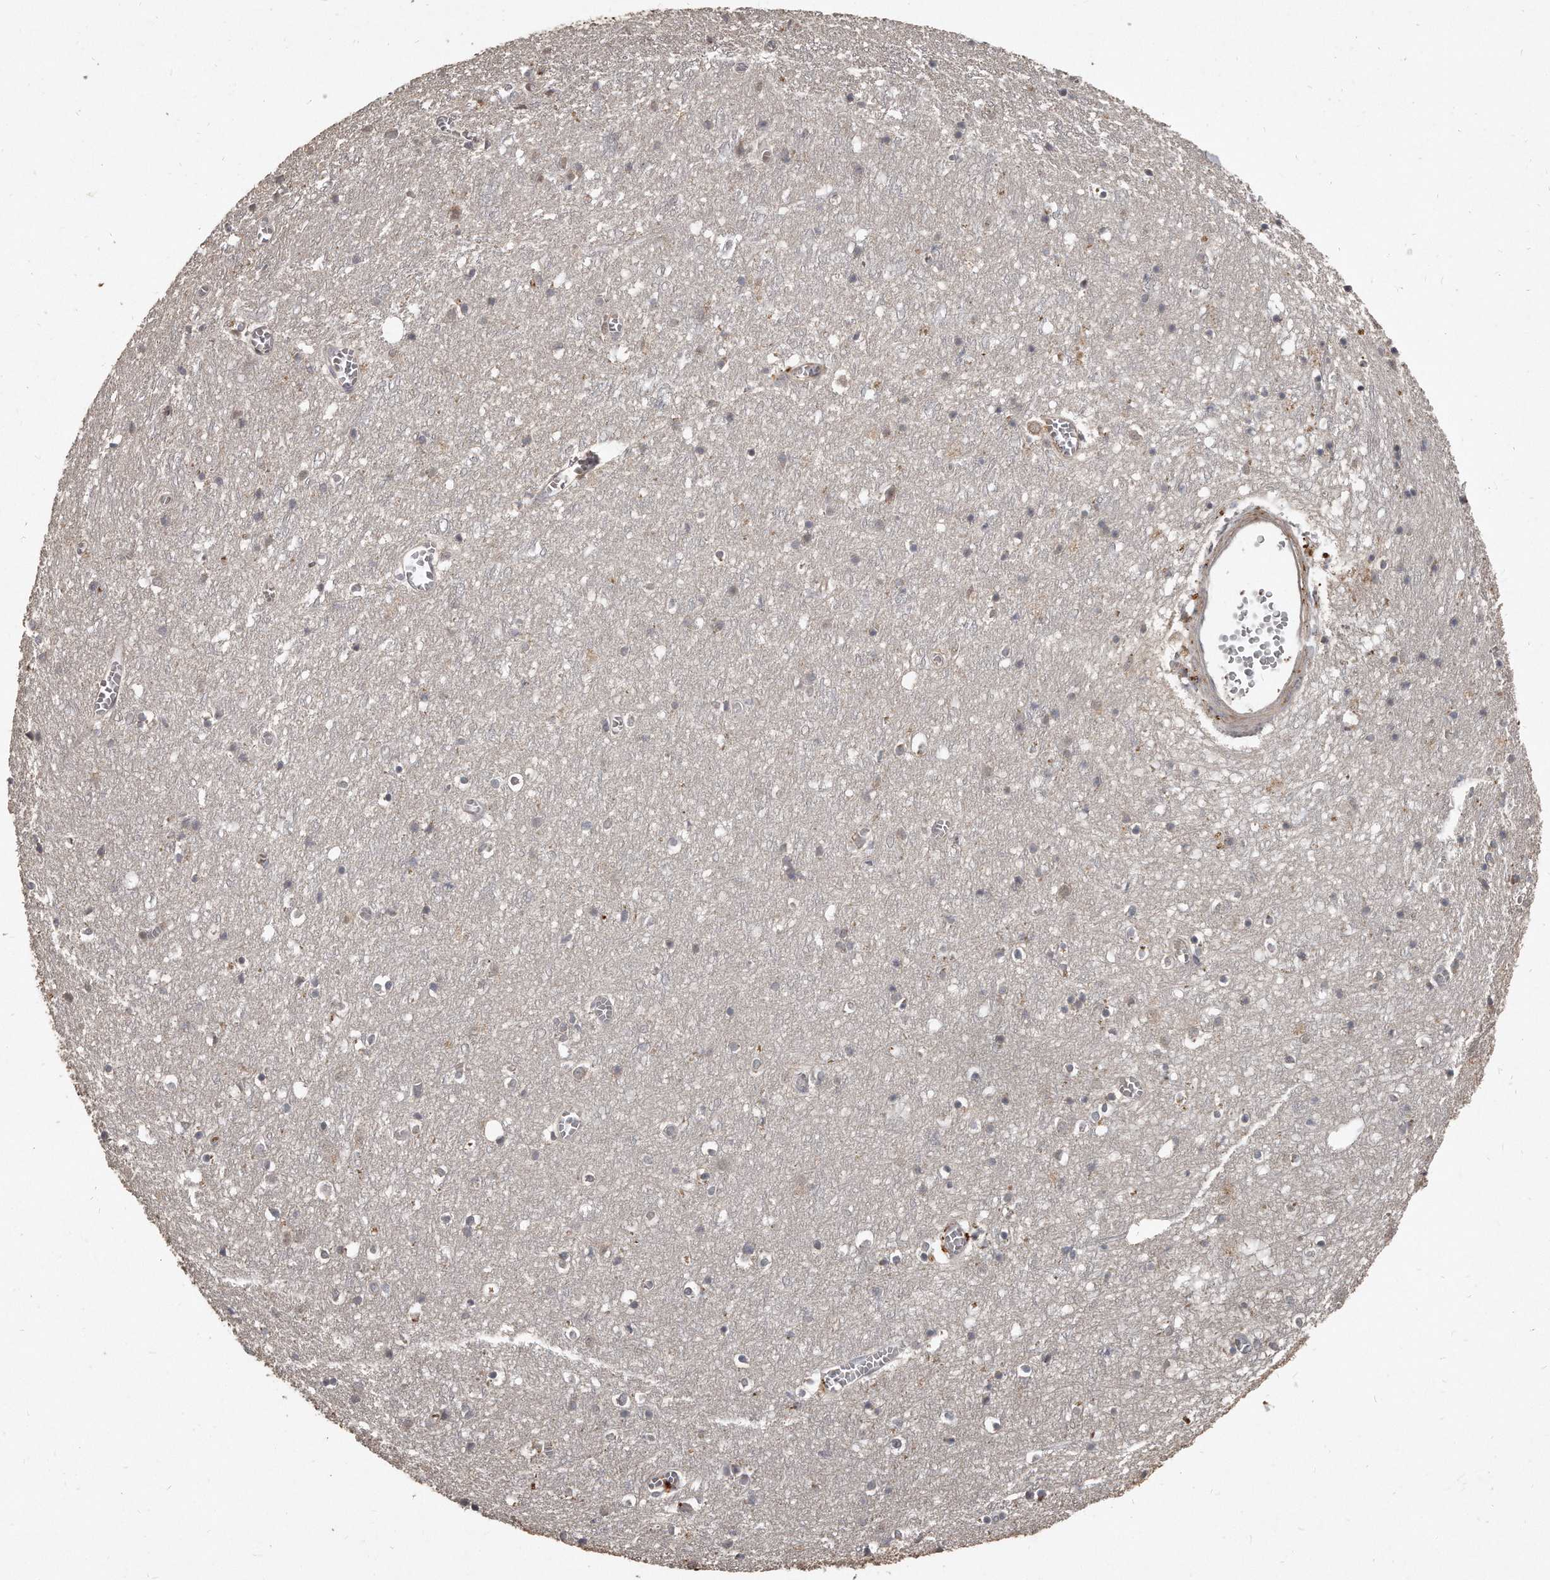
{"staining": {"intensity": "moderate", "quantity": "<25%", "location": "cytoplasmic/membranous"}, "tissue": "cerebral cortex", "cell_type": "Endothelial cells", "image_type": "normal", "snomed": [{"axis": "morphology", "description": "Normal tissue, NOS"}, {"axis": "topography", "description": "Cerebral cortex"}], "caption": "IHC image of normal cerebral cortex stained for a protein (brown), which exhibits low levels of moderate cytoplasmic/membranous expression in approximately <25% of endothelial cells.", "gene": "GRB10", "patient": {"sex": "female", "age": 64}}